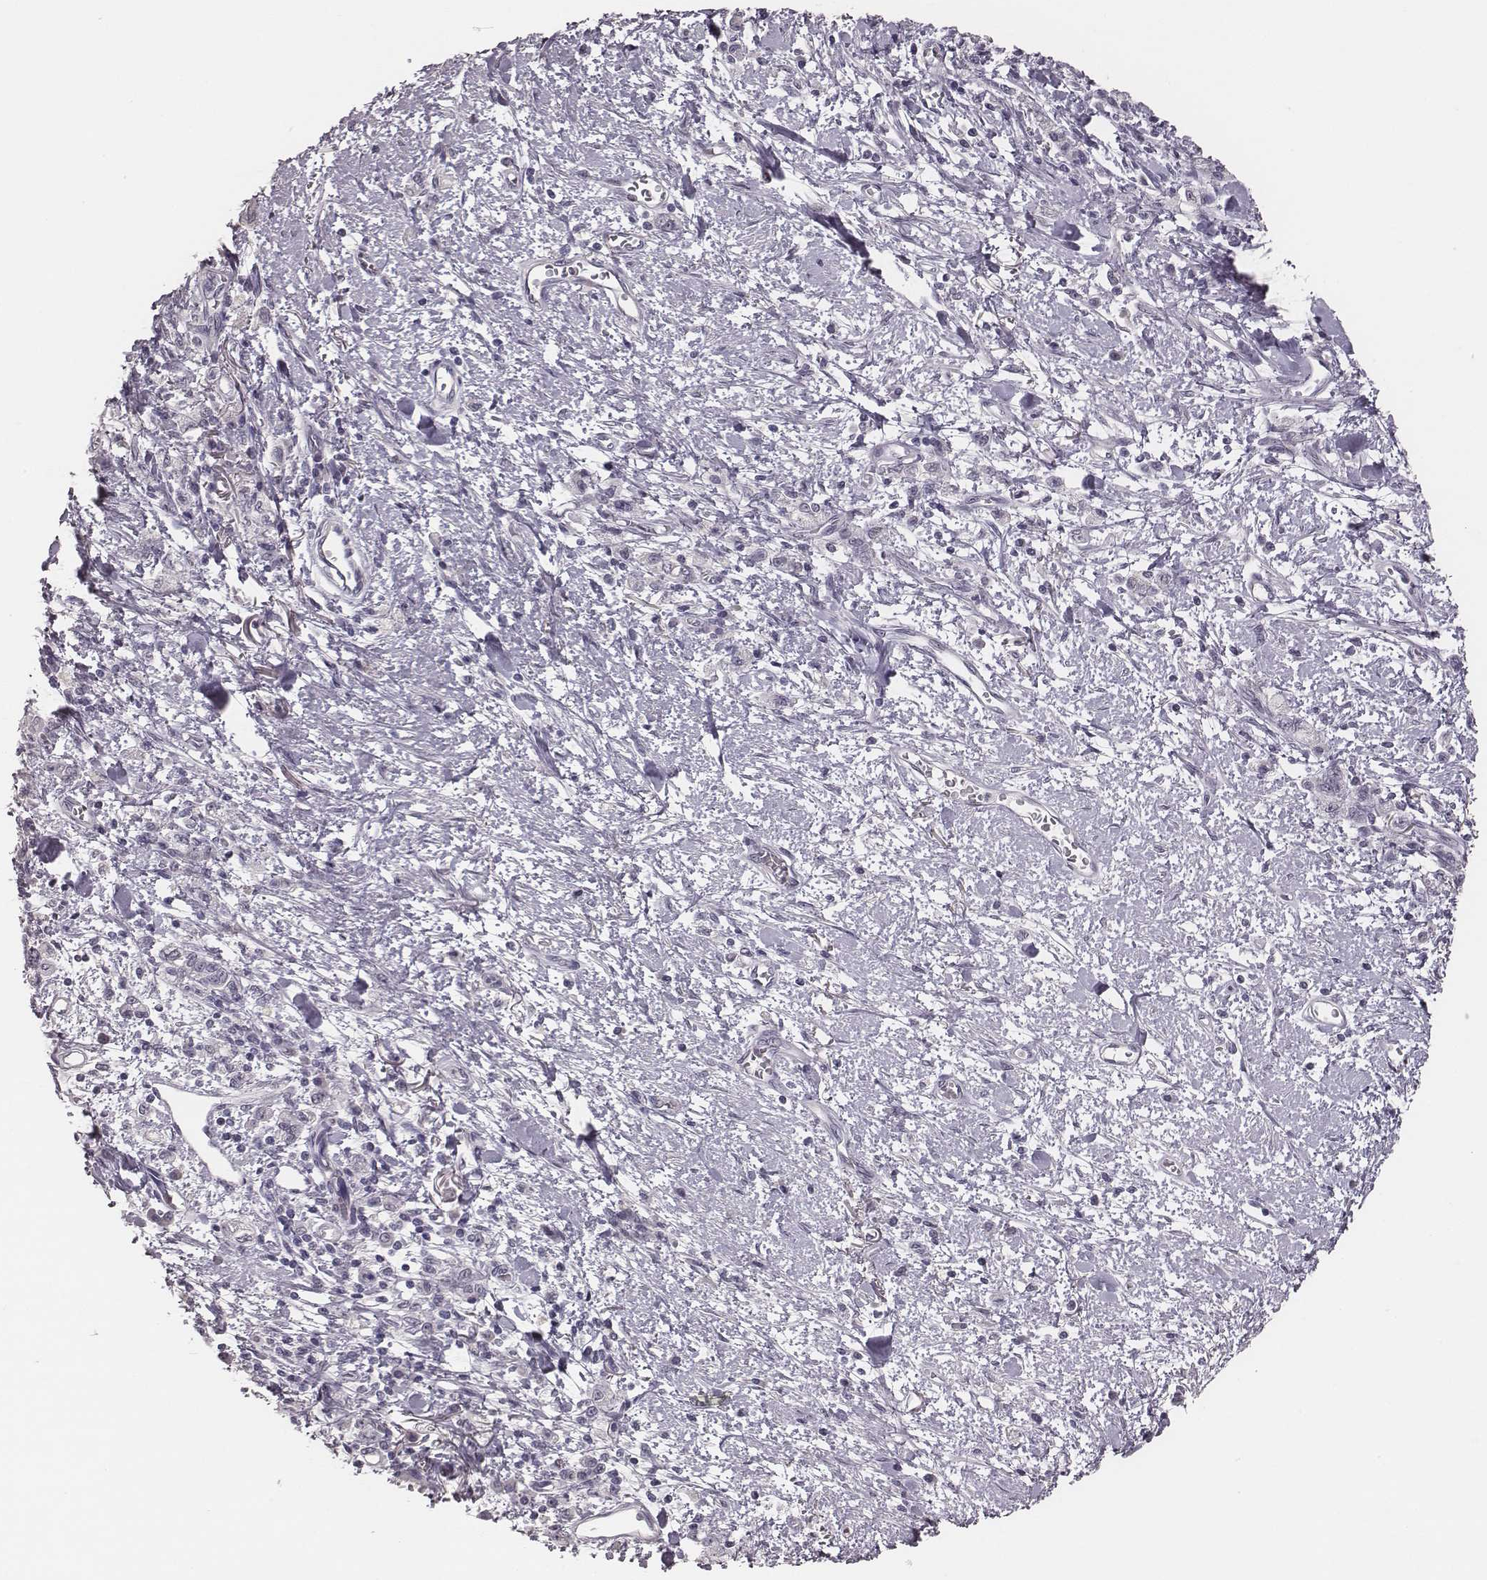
{"staining": {"intensity": "negative", "quantity": "none", "location": "none"}, "tissue": "stomach cancer", "cell_type": "Tumor cells", "image_type": "cancer", "snomed": [{"axis": "morphology", "description": "Adenocarcinoma, NOS"}, {"axis": "topography", "description": "Stomach"}], "caption": "High magnification brightfield microscopy of stomach cancer stained with DAB (brown) and counterstained with hematoxylin (blue): tumor cells show no significant staining.", "gene": "CSHL1", "patient": {"sex": "male", "age": 77}}